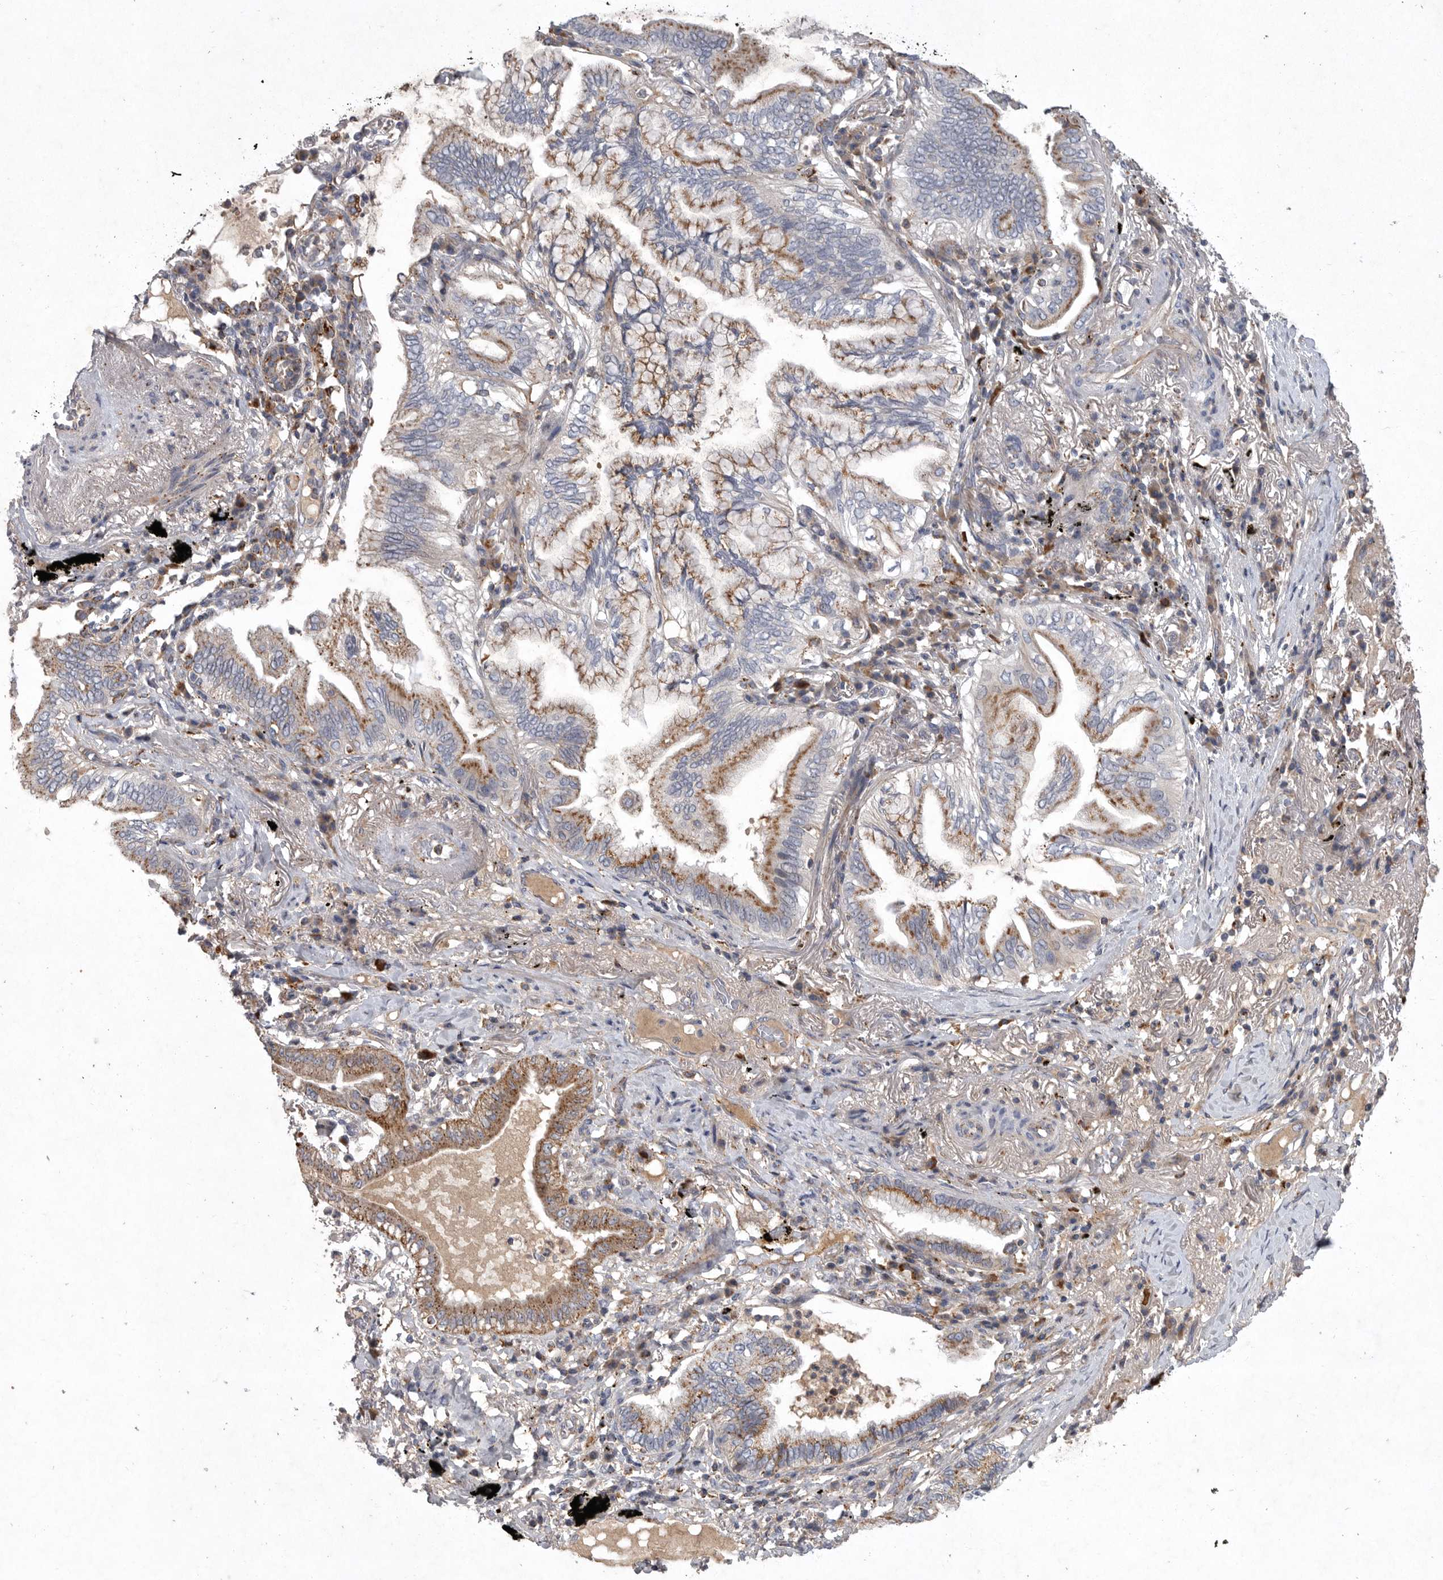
{"staining": {"intensity": "moderate", "quantity": ">75%", "location": "cytoplasmic/membranous"}, "tissue": "lung cancer", "cell_type": "Tumor cells", "image_type": "cancer", "snomed": [{"axis": "morphology", "description": "Adenocarcinoma, NOS"}, {"axis": "topography", "description": "Lung"}], "caption": "Immunohistochemistry histopathology image of neoplastic tissue: human lung cancer stained using immunohistochemistry (IHC) shows medium levels of moderate protein expression localized specifically in the cytoplasmic/membranous of tumor cells, appearing as a cytoplasmic/membranous brown color.", "gene": "LAMTOR3", "patient": {"sex": "female", "age": 70}}